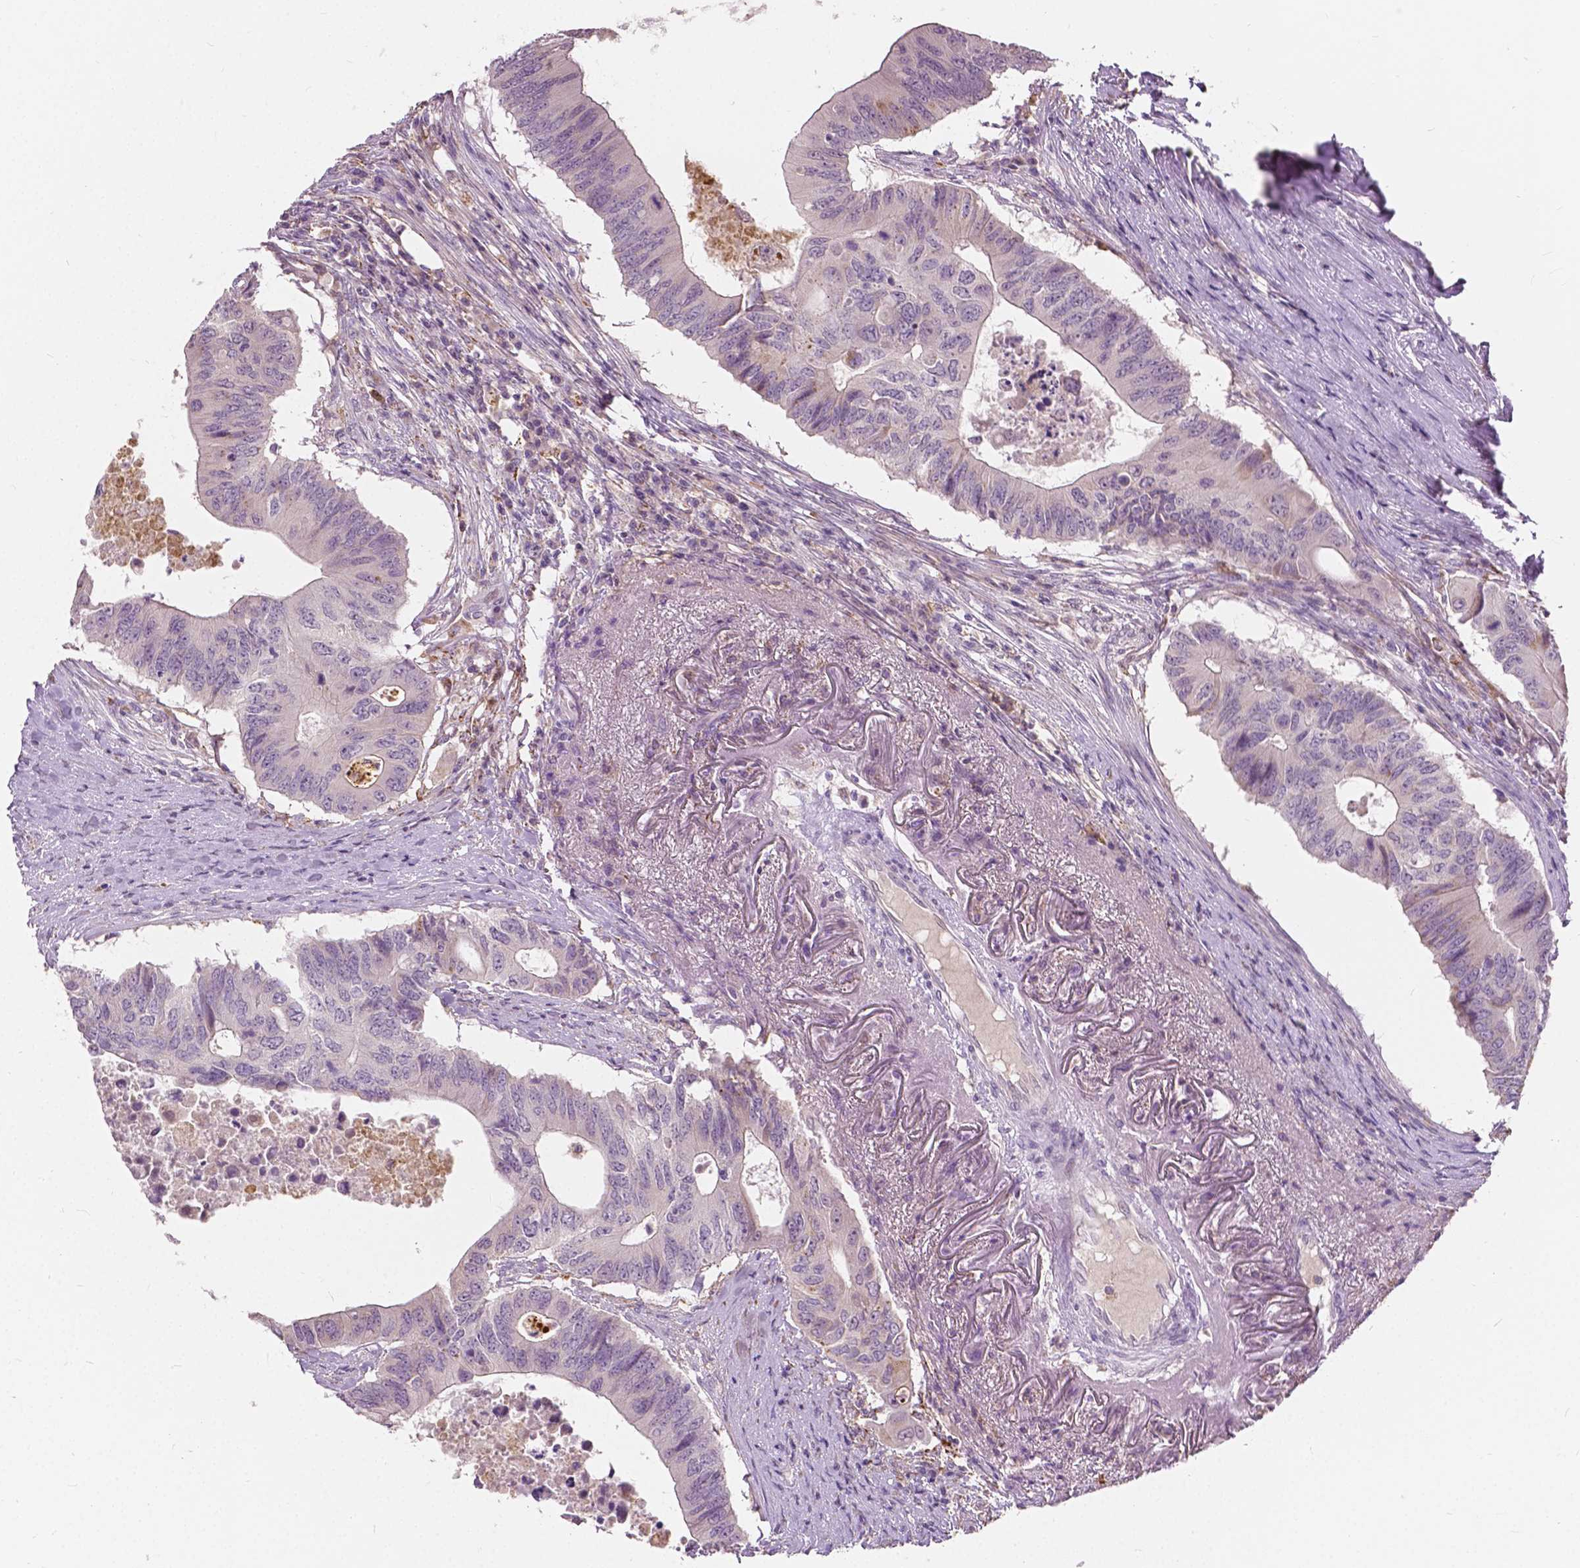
{"staining": {"intensity": "moderate", "quantity": "<25%", "location": "cytoplasmic/membranous"}, "tissue": "colorectal cancer", "cell_type": "Tumor cells", "image_type": "cancer", "snomed": [{"axis": "morphology", "description": "Adenocarcinoma, NOS"}, {"axis": "topography", "description": "Colon"}], "caption": "Immunohistochemistry image of colorectal cancer stained for a protein (brown), which reveals low levels of moderate cytoplasmic/membranous expression in approximately <25% of tumor cells.", "gene": "DLX6", "patient": {"sex": "male", "age": 71}}